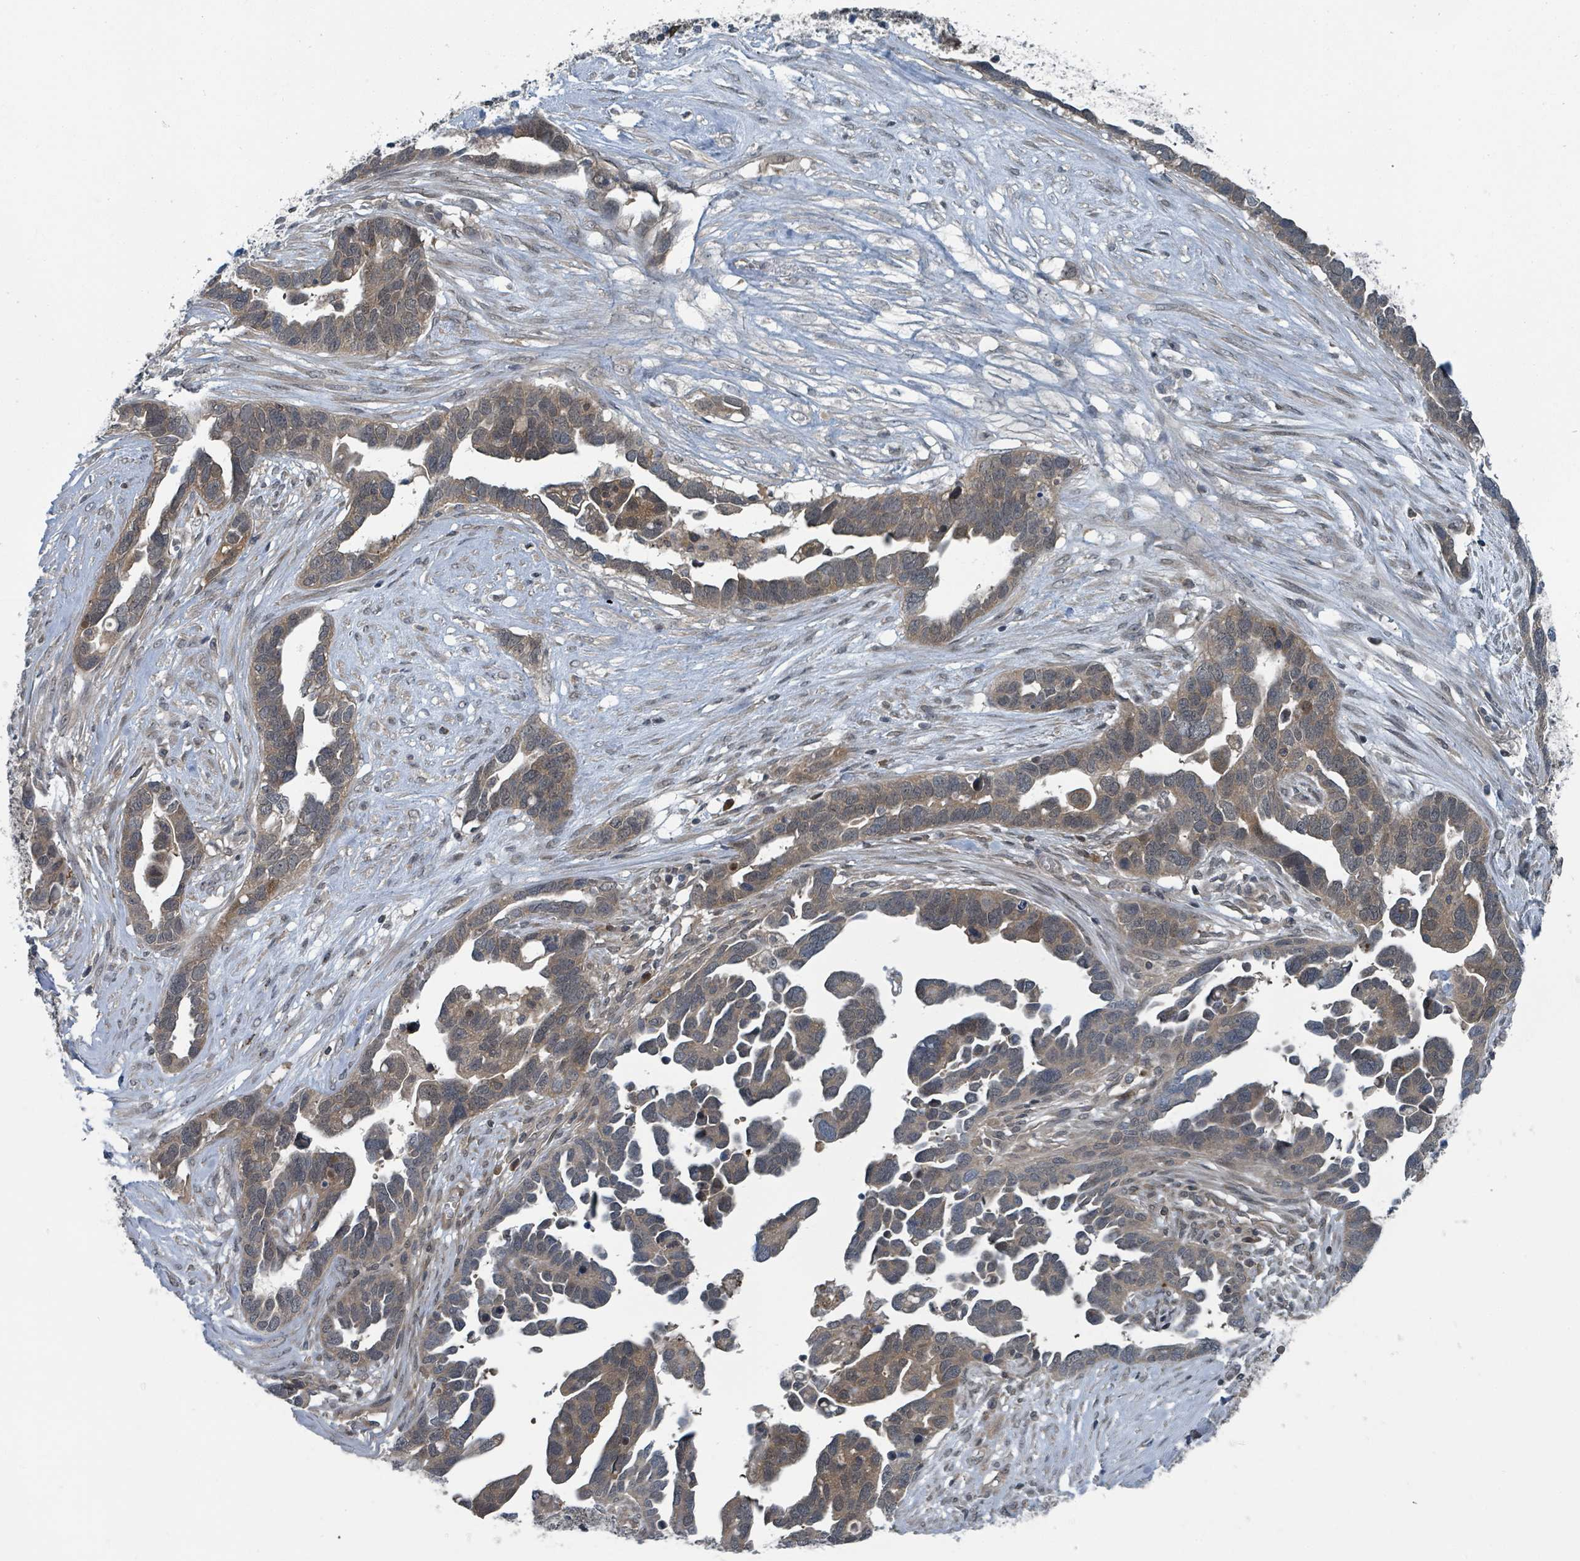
{"staining": {"intensity": "weak", "quantity": ">75%", "location": "cytoplasmic/membranous,nuclear"}, "tissue": "ovarian cancer", "cell_type": "Tumor cells", "image_type": "cancer", "snomed": [{"axis": "morphology", "description": "Cystadenocarcinoma, serous, NOS"}, {"axis": "topography", "description": "Ovary"}], "caption": "Human ovarian cancer (serous cystadenocarcinoma) stained for a protein (brown) displays weak cytoplasmic/membranous and nuclear positive staining in approximately >75% of tumor cells.", "gene": "GOLGA7", "patient": {"sex": "female", "age": 54}}